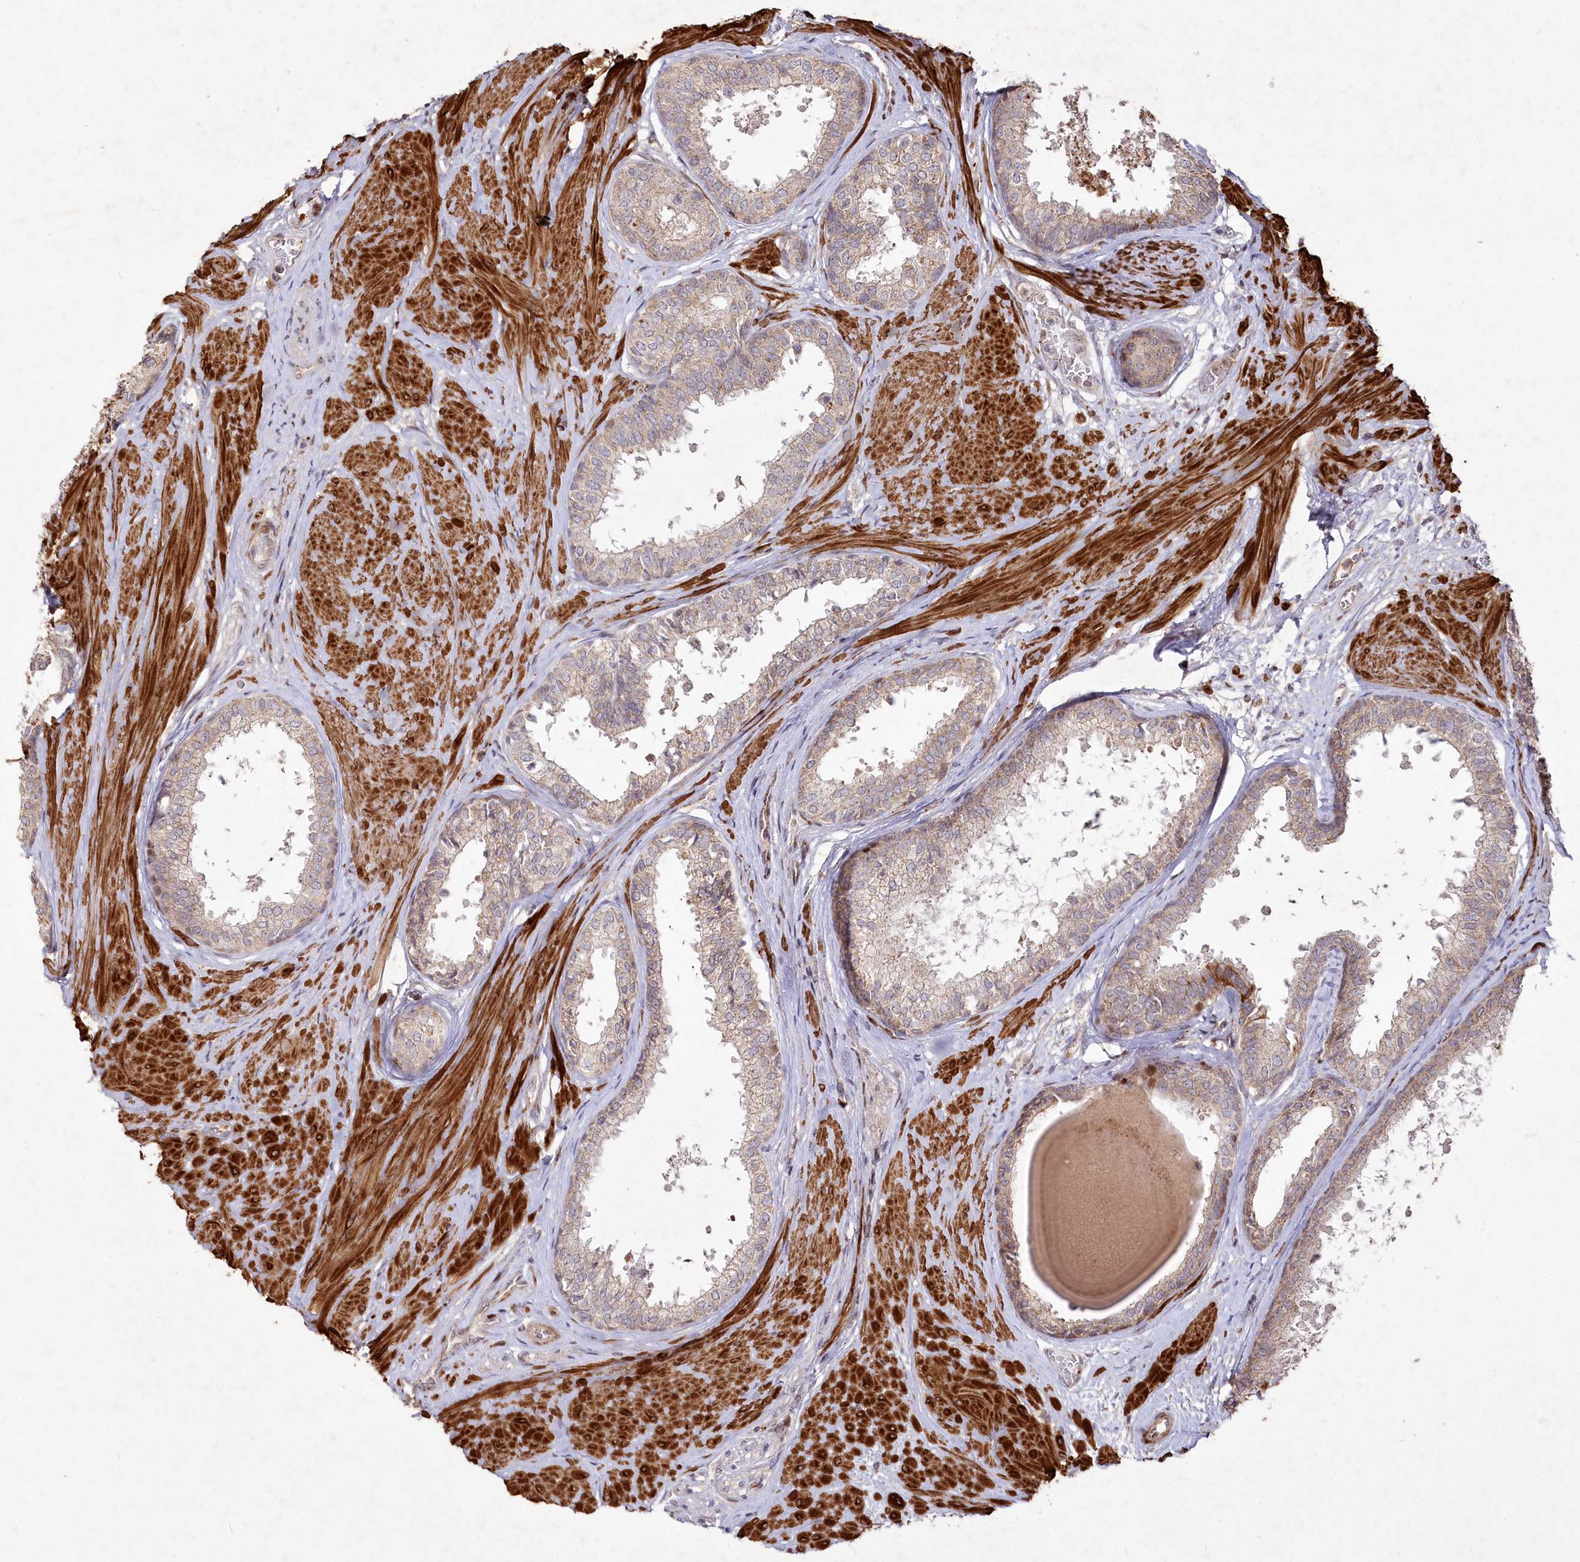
{"staining": {"intensity": "negative", "quantity": "none", "location": "none"}, "tissue": "prostate", "cell_type": "Glandular cells", "image_type": "normal", "snomed": [{"axis": "morphology", "description": "Normal tissue, NOS"}, {"axis": "topography", "description": "Prostate"}], "caption": "Immunohistochemistry of unremarkable prostate exhibits no positivity in glandular cells.", "gene": "PSTK", "patient": {"sex": "male", "age": 48}}